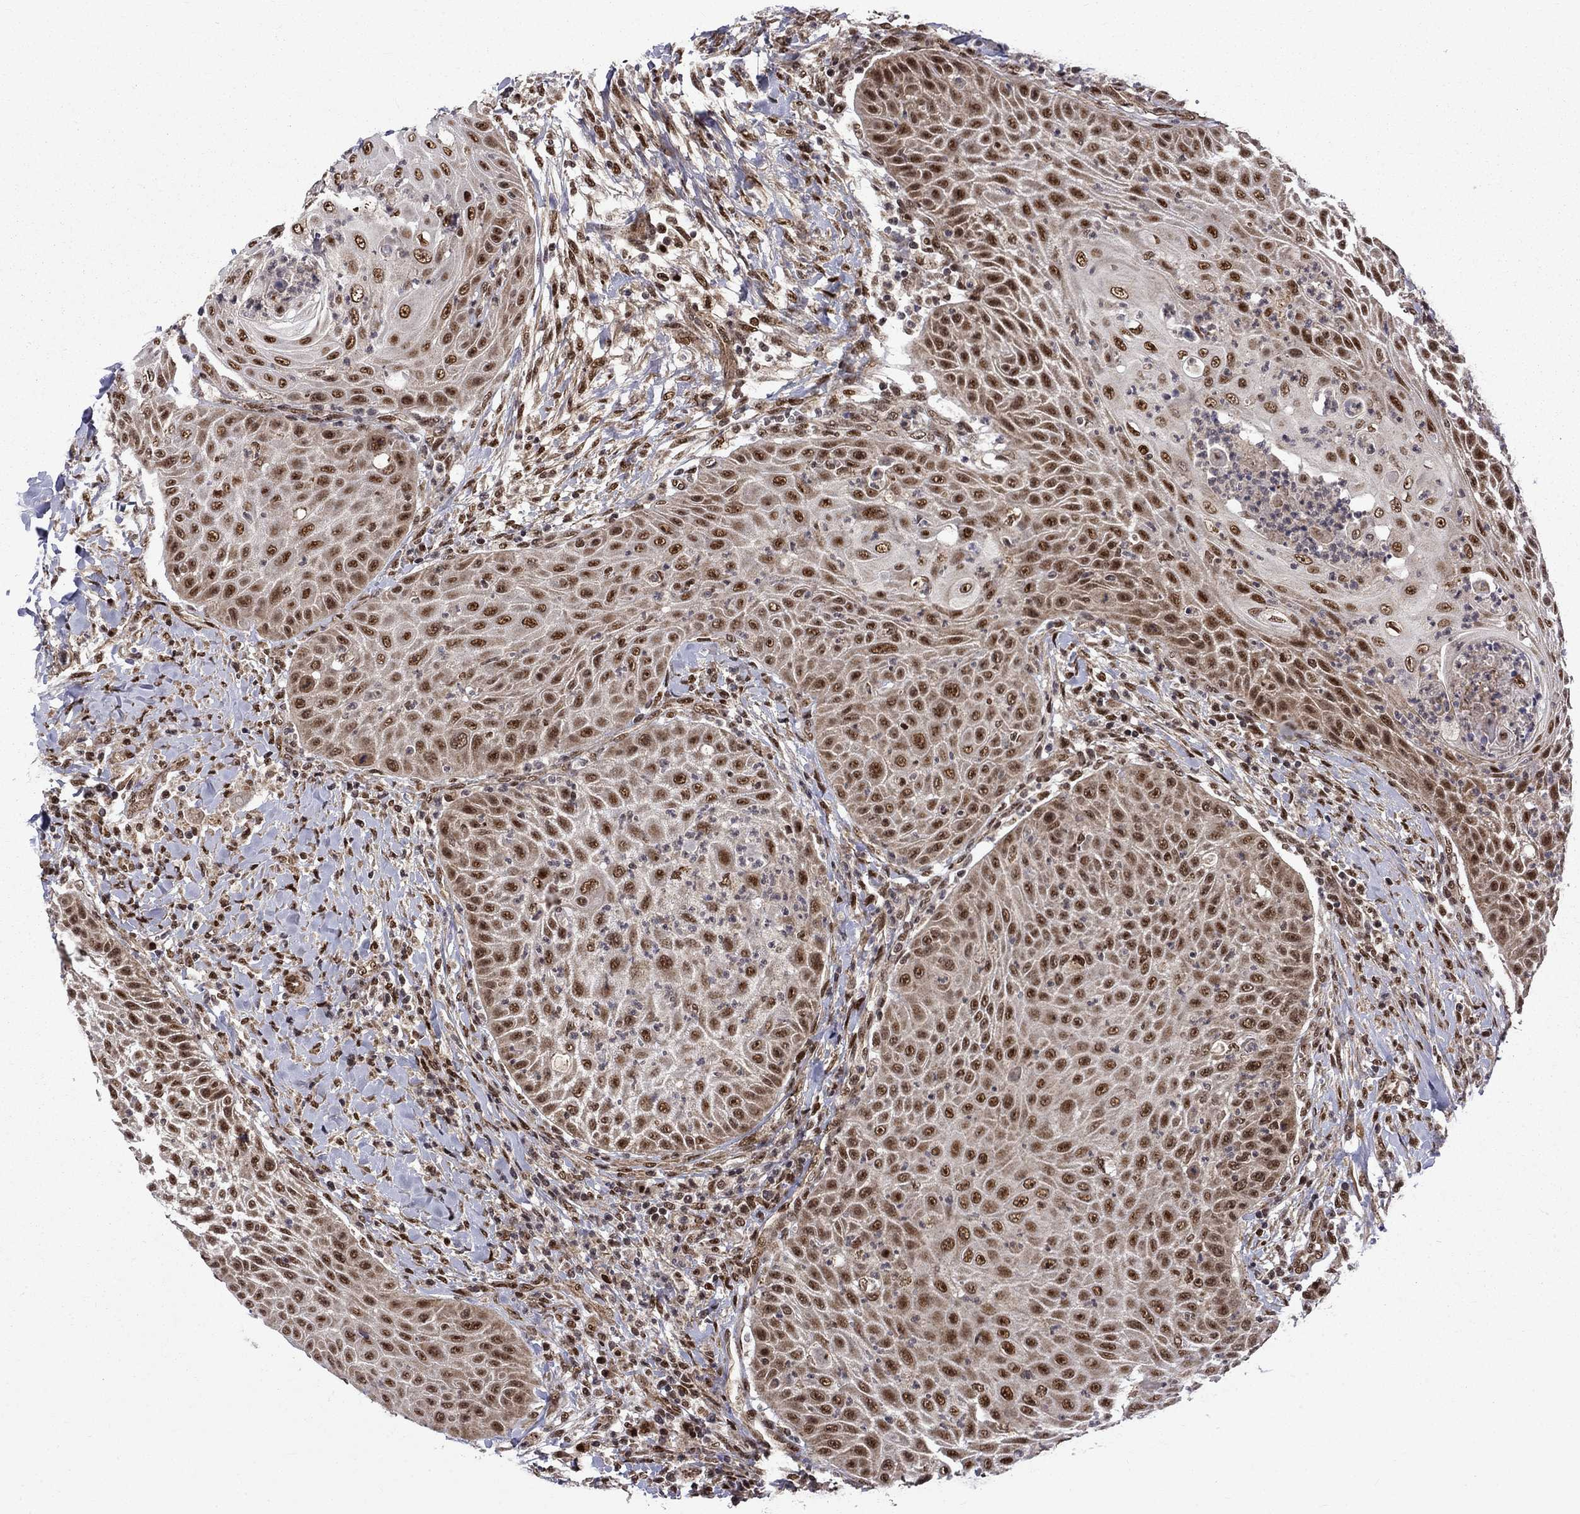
{"staining": {"intensity": "strong", "quantity": "25%-75%", "location": "nuclear"}, "tissue": "head and neck cancer", "cell_type": "Tumor cells", "image_type": "cancer", "snomed": [{"axis": "morphology", "description": "Squamous cell carcinoma, NOS"}, {"axis": "topography", "description": "Head-Neck"}], "caption": "Strong nuclear staining is seen in about 25%-75% of tumor cells in head and neck cancer (squamous cell carcinoma). (DAB = brown stain, brightfield microscopy at high magnification).", "gene": "KPNA3", "patient": {"sex": "male", "age": 69}}